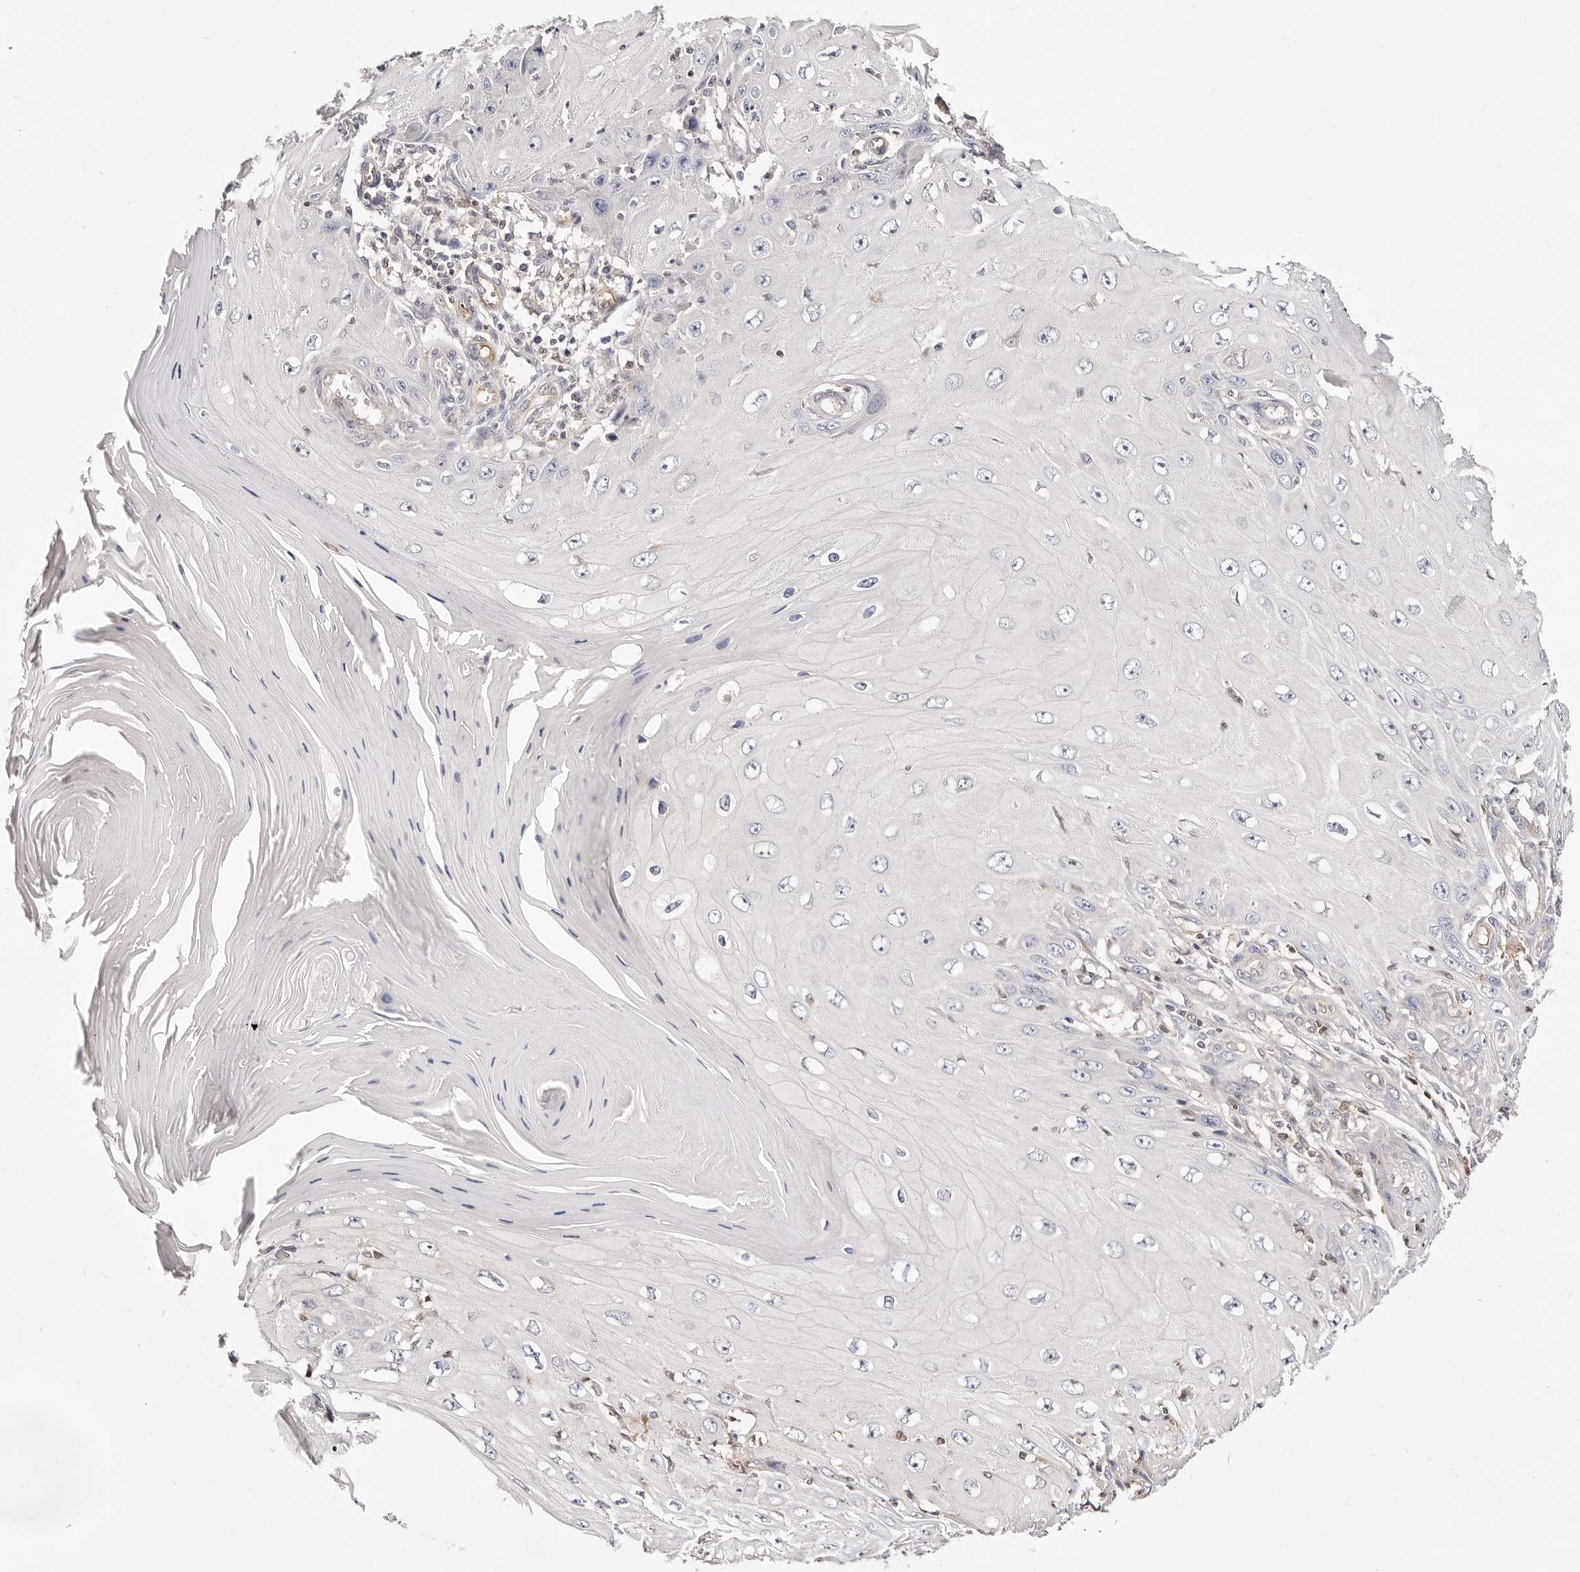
{"staining": {"intensity": "negative", "quantity": "none", "location": "none"}, "tissue": "skin cancer", "cell_type": "Tumor cells", "image_type": "cancer", "snomed": [{"axis": "morphology", "description": "Squamous cell carcinoma, NOS"}, {"axis": "topography", "description": "Skin"}], "caption": "IHC of skin squamous cell carcinoma exhibits no staining in tumor cells.", "gene": "STAT5A", "patient": {"sex": "female", "age": 73}}